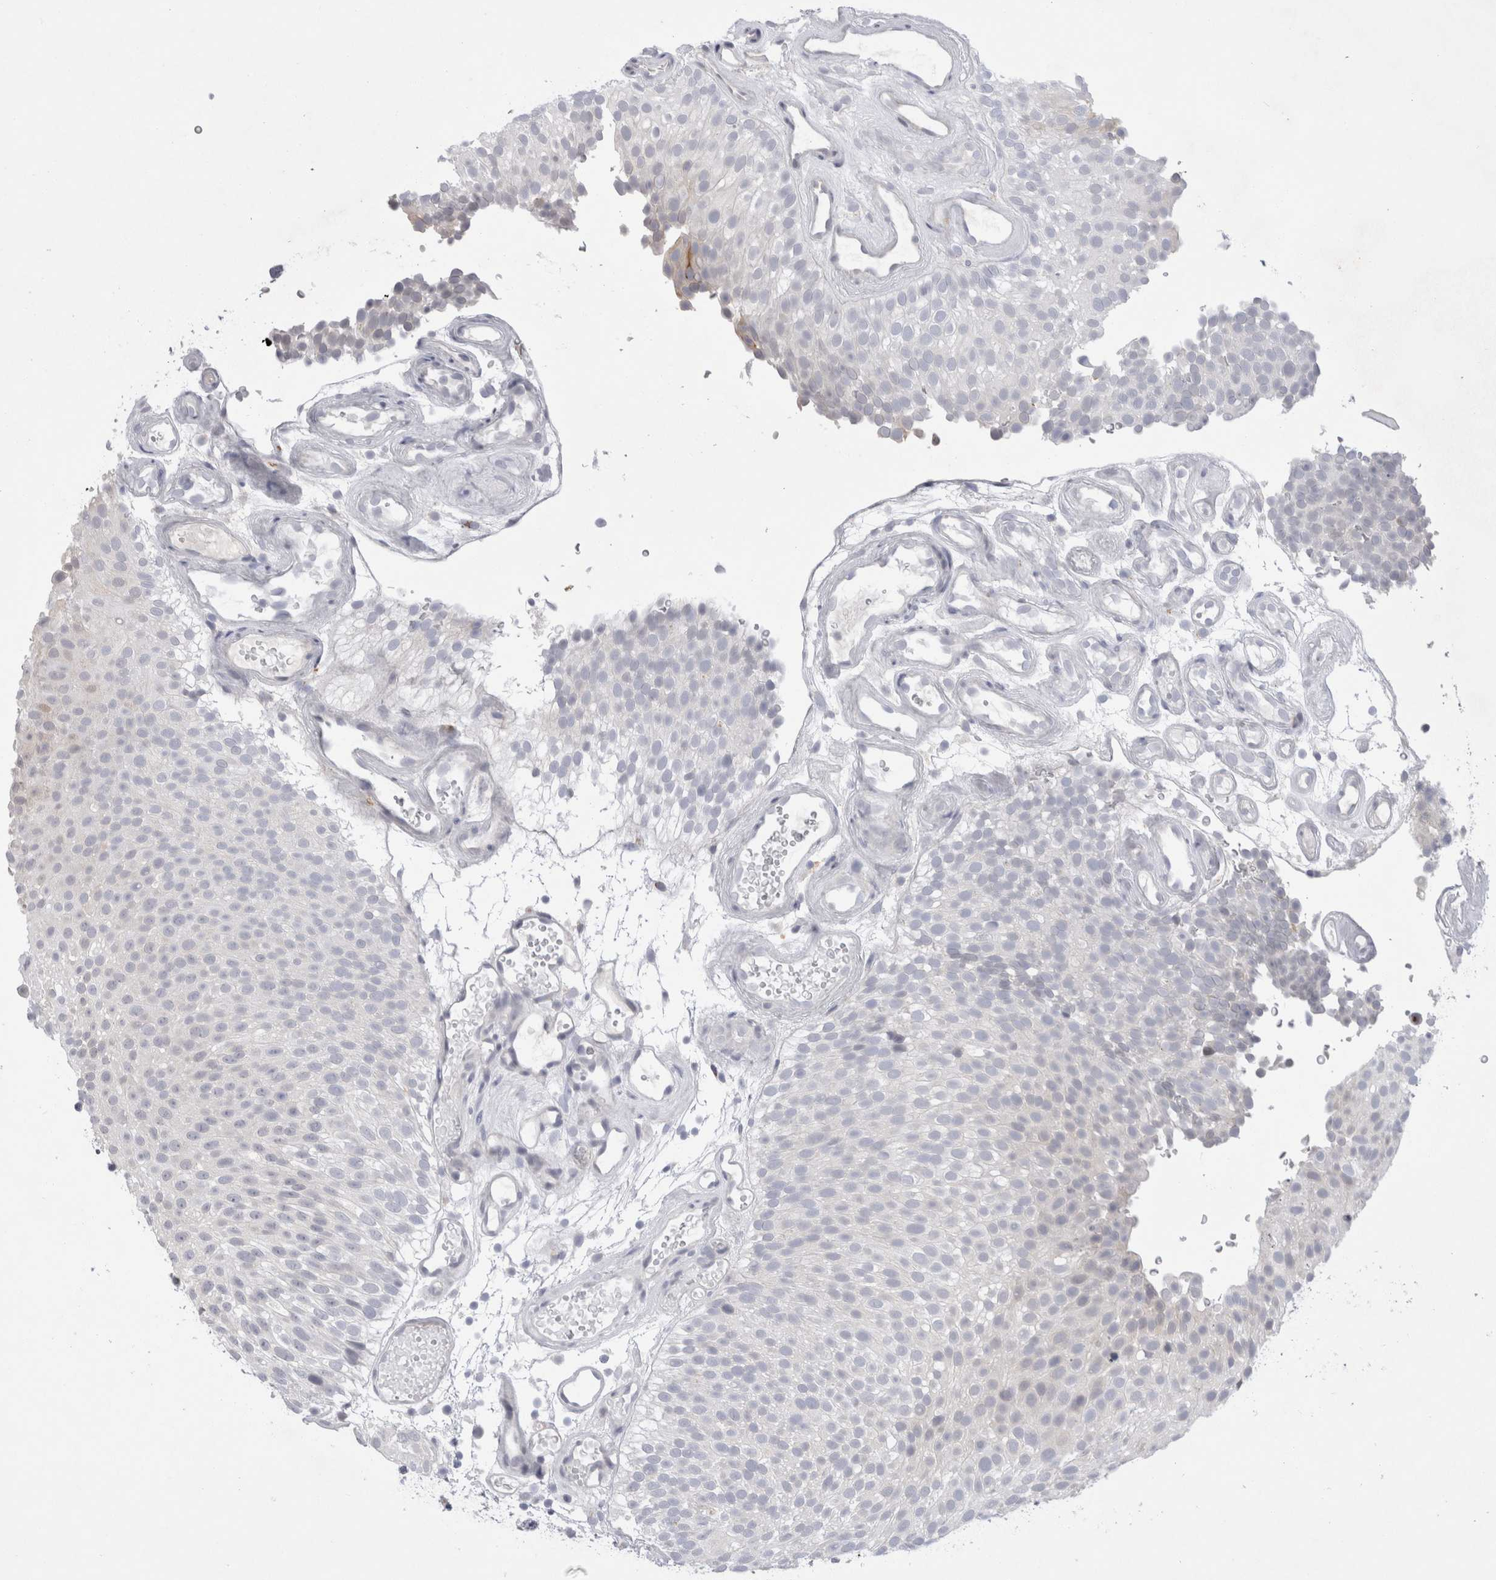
{"staining": {"intensity": "negative", "quantity": "none", "location": "none"}, "tissue": "urothelial cancer", "cell_type": "Tumor cells", "image_type": "cancer", "snomed": [{"axis": "morphology", "description": "Urothelial carcinoma, Low grade"}, {"axis": "topography", "description": "Urinary bladder"}], "caption": "A micrograph of human urothelial carcinoma (low-grade) is negative for staining in tumor cells. Nuclei are stained in blue.", "gene": "CERS5", "patient": {"sex": "male", "age": 78}}